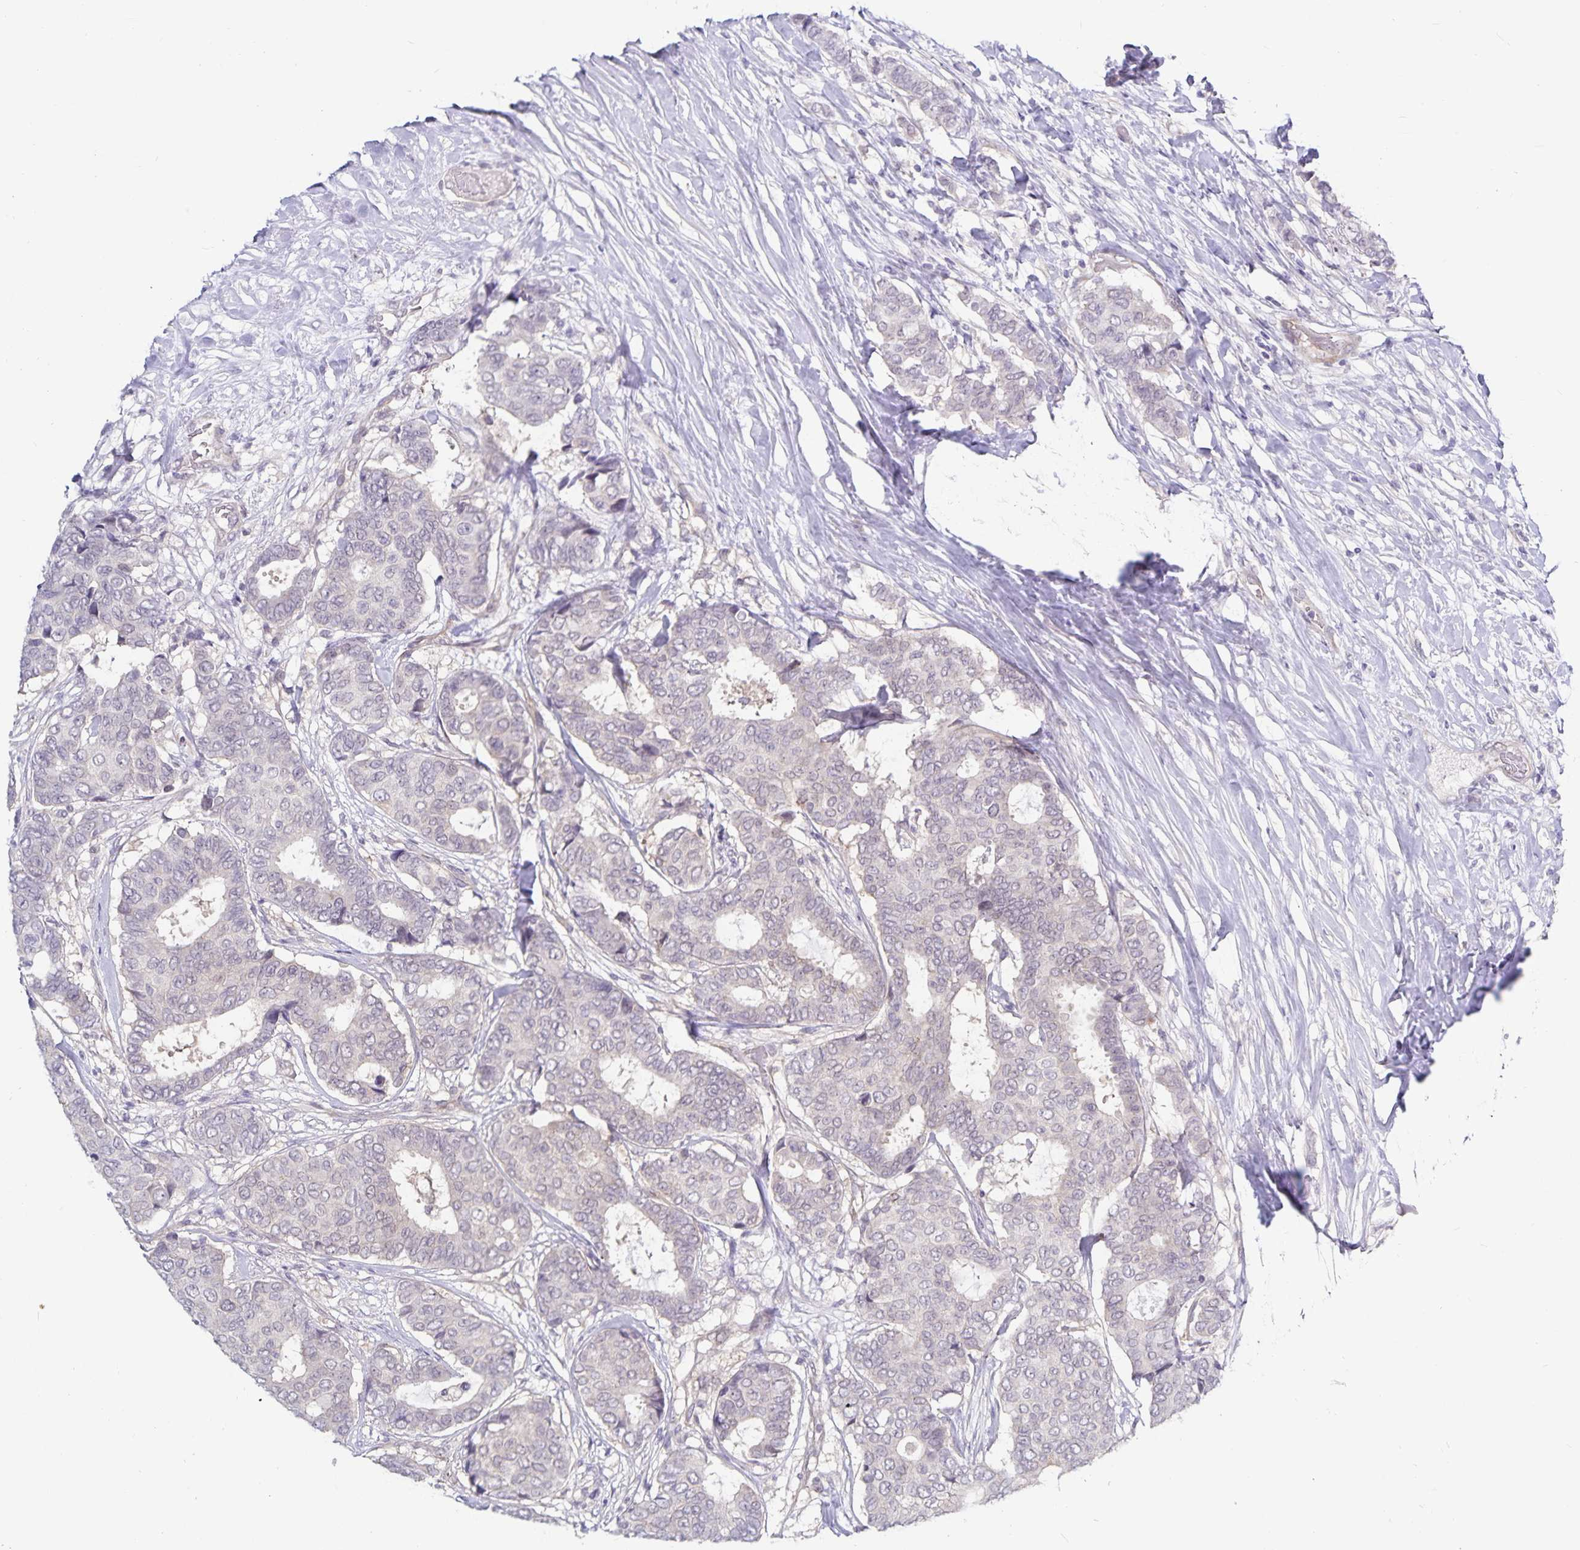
{"staining": {"intensity": "negative", "quantity": "none", "location": "none"}, "tissue": "breast cancer", "cell_type": "Tumor cells", "image_type": "cancer", "snomed": [{"axis": "morphology", "description": "Duct carcinoma"}, {"axis": "topography", "description": "Breast"}], "caption": "This is a histopathology image of immunohistochemistry (IHC) staining of breast infiltrating ductal carcinoma, which shows no positivity in tumor cells.", "gene": "CDKN2B", "patient": {"sex": "female", "age": 75}}